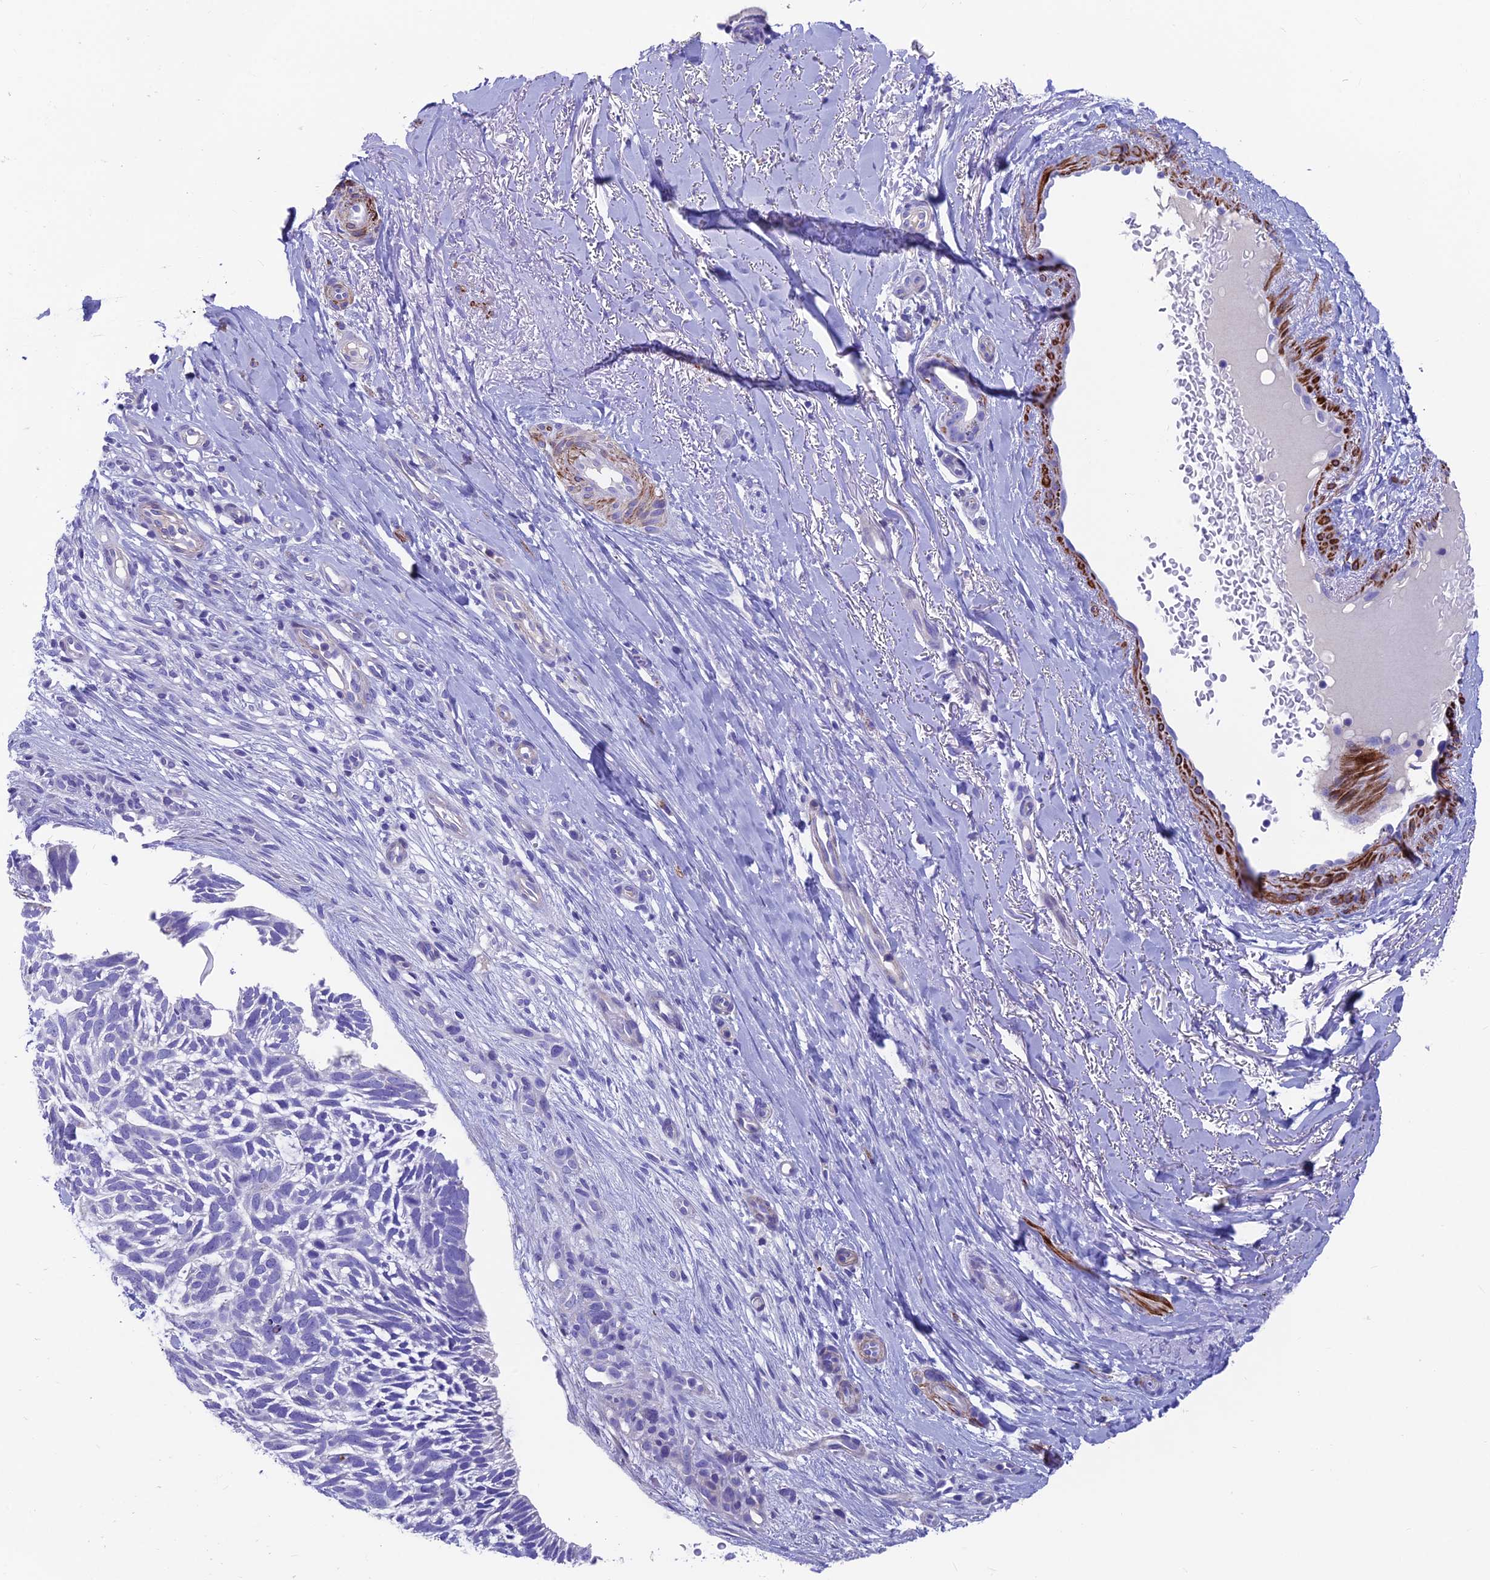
{"staining": {"intensity": "negative", "quantity": "none", "location": "none"}, "tissue": "skin cancer", "cell_type": "Tumor cells", "image_type": "cancer", "snomed": [{"axis": "morphology", "description": "Basal cell carcinoma"}, {"axis": "topography", "description": "Skin"}], "caption": "Tumor cells show no significant staining in skin cancer (basal cell carcinoma). Nuclei are stained in blue.", "gene": "GNG11", "patient": {"sex": "male", "age": 88}}